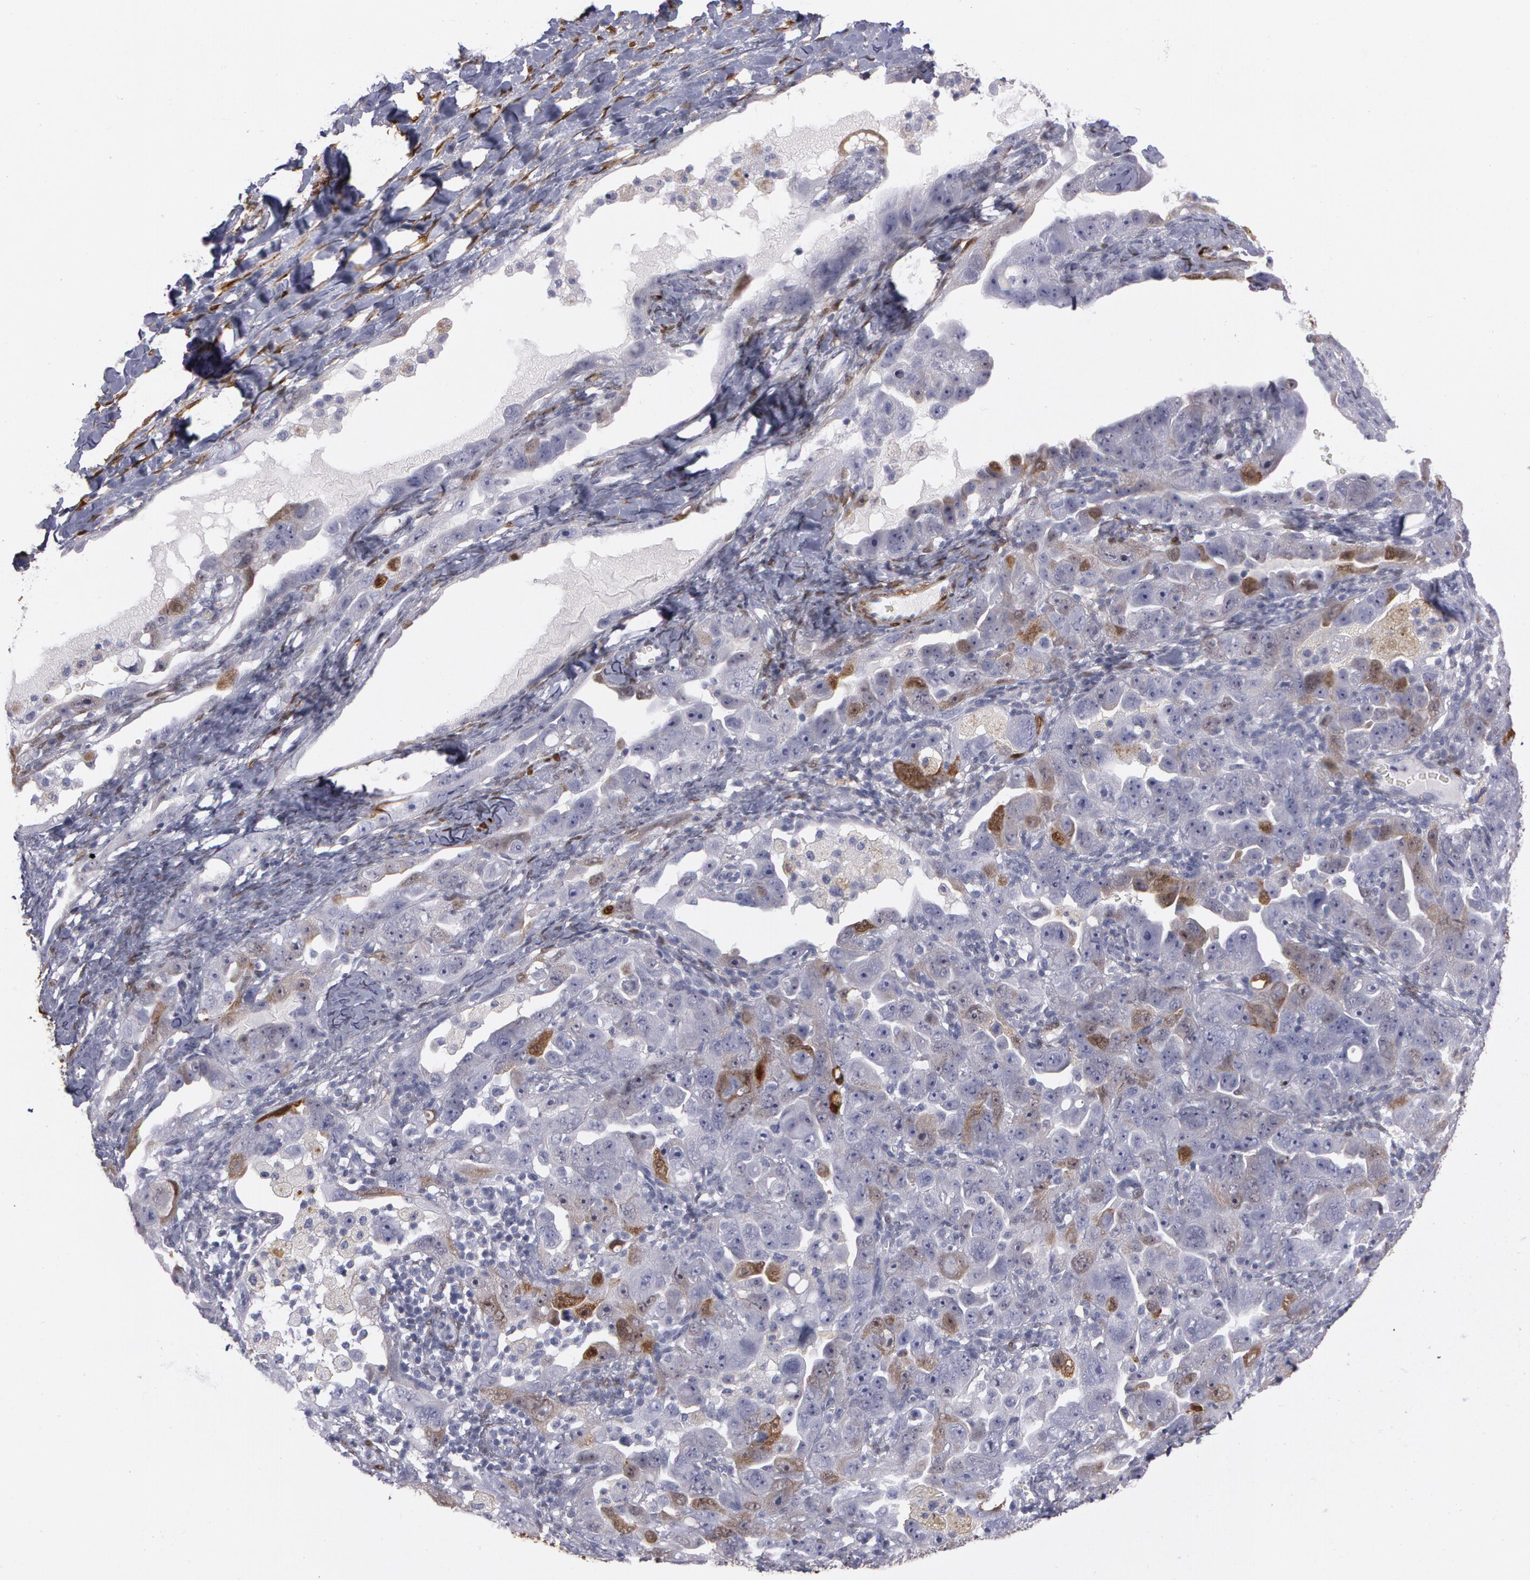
{"staining": {"intensity": "moderate", "quantity": "25%-75%", "location": "cytoplasmic/membranous,nuclear"}, "tissue": "ovarian cancer", "cell_type": "Tumor cells", "image_type": "cancer", "snomed": [{"axis": "morphology", "description": "Cystadenocarcinoma, serous, NOS"}, {"axis": "topography", "description": "Ovary"}], "caption": "DAB immunohistochemical staining of serous cystadenocarcinoma (ovarian) demonstrates moderate cytoplasmic/membranous and nuclear protein expression in approximately 25%-75% of tumor cells.", "gene": "TAGLN", "patient": {"sex": "female", "age": 66}}